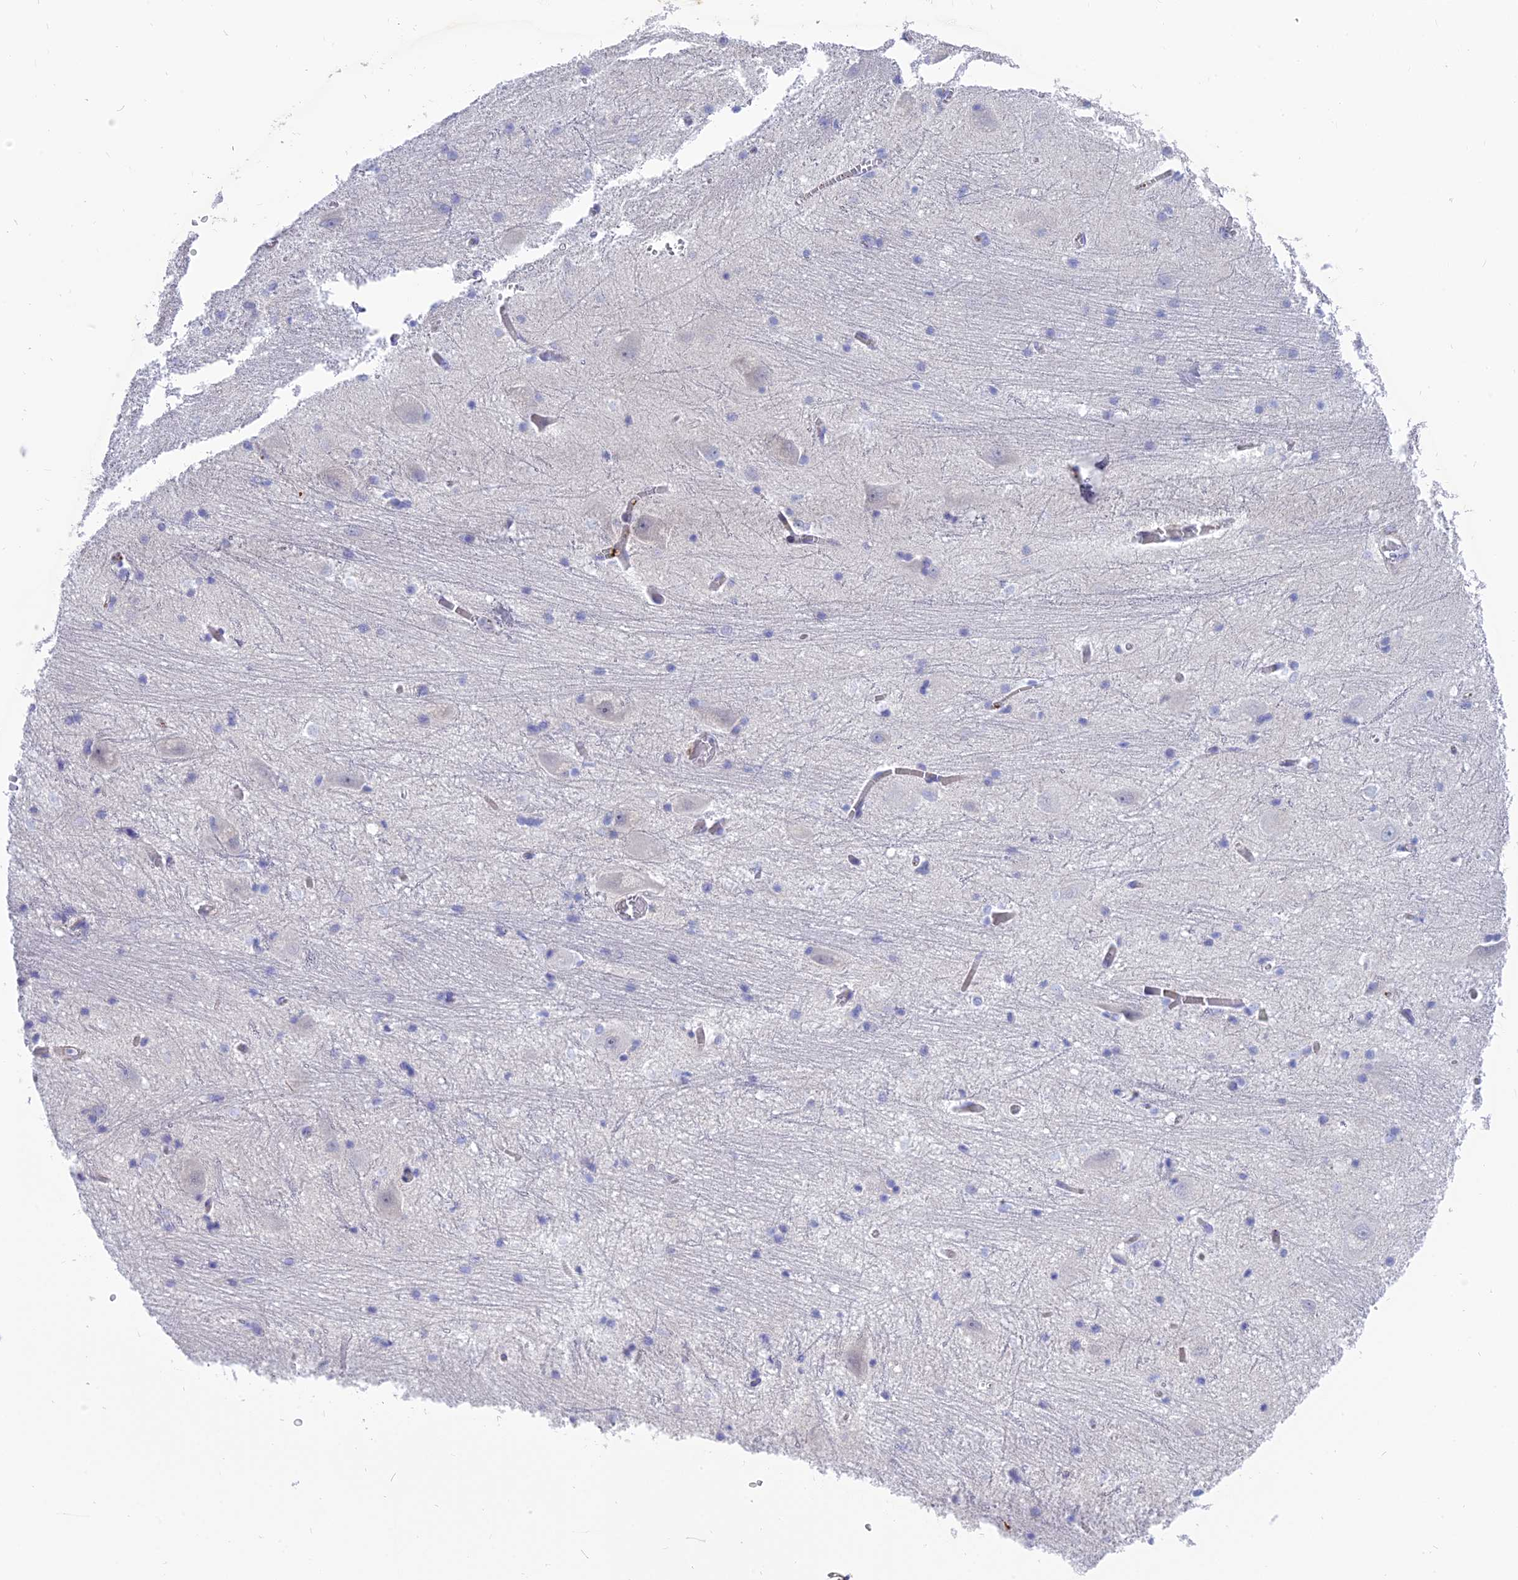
{"staining": {"intensity": "negative", "quantity": "none", "location": "none"}, "tissue": "caudate", "cell_type": "Glial cells", "image_type": "normal", "snomed": [{"axis": "morphology", "description": "Normal tissue, NOS"}, {"axis": "topography", "description": "Lateral ventricle wall"}], "caption": "Immunohistochemical staining of normal human caudate exhibits no significant positivity in glial cells. (DAB (3,3'-diaminobenzidine) immunohistochemistry visualized using brightfield microscopy, high magnification).", "gene": "MBD3L1", "patient": {"sex": "male", "age": 37}}